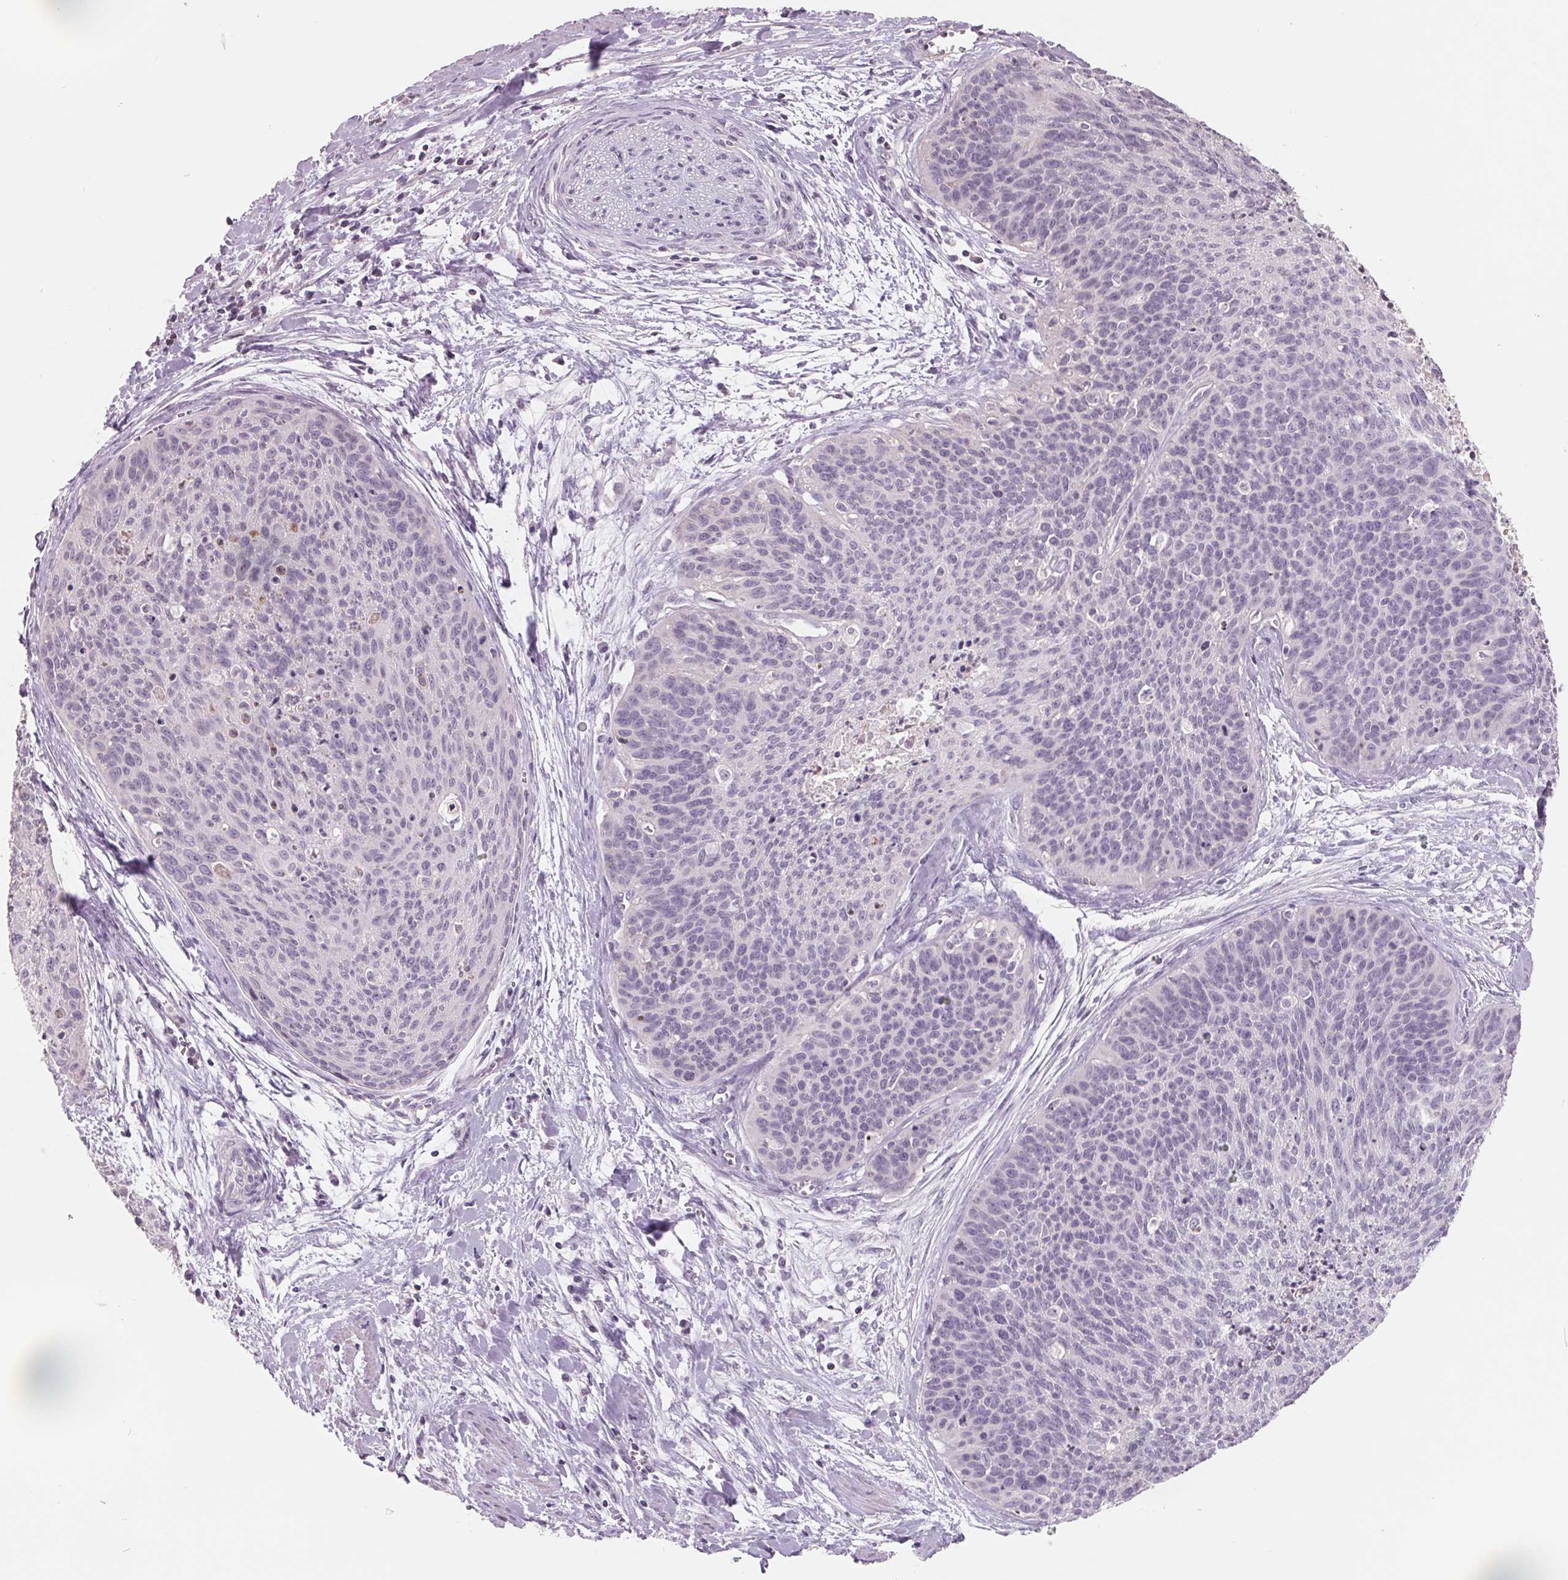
{"staining": {"intensity": "negative", "quantity": "none", "location": "none"}, "tissue": "cervical cancer", "cell_type": "Tumor cells", "image_type": "cancer", "snomed": [{"axis": "morphology", "description": "Squamous cell carcinoma, NOS"}, {"axis": "topography", "description": "Cervix"}], "caption": "Tumor cells show no significant expression in cervical cancer (squamous cell carcinoma).", "gene": "FTCD", "patient": {"sex": "female", "age": 55}}